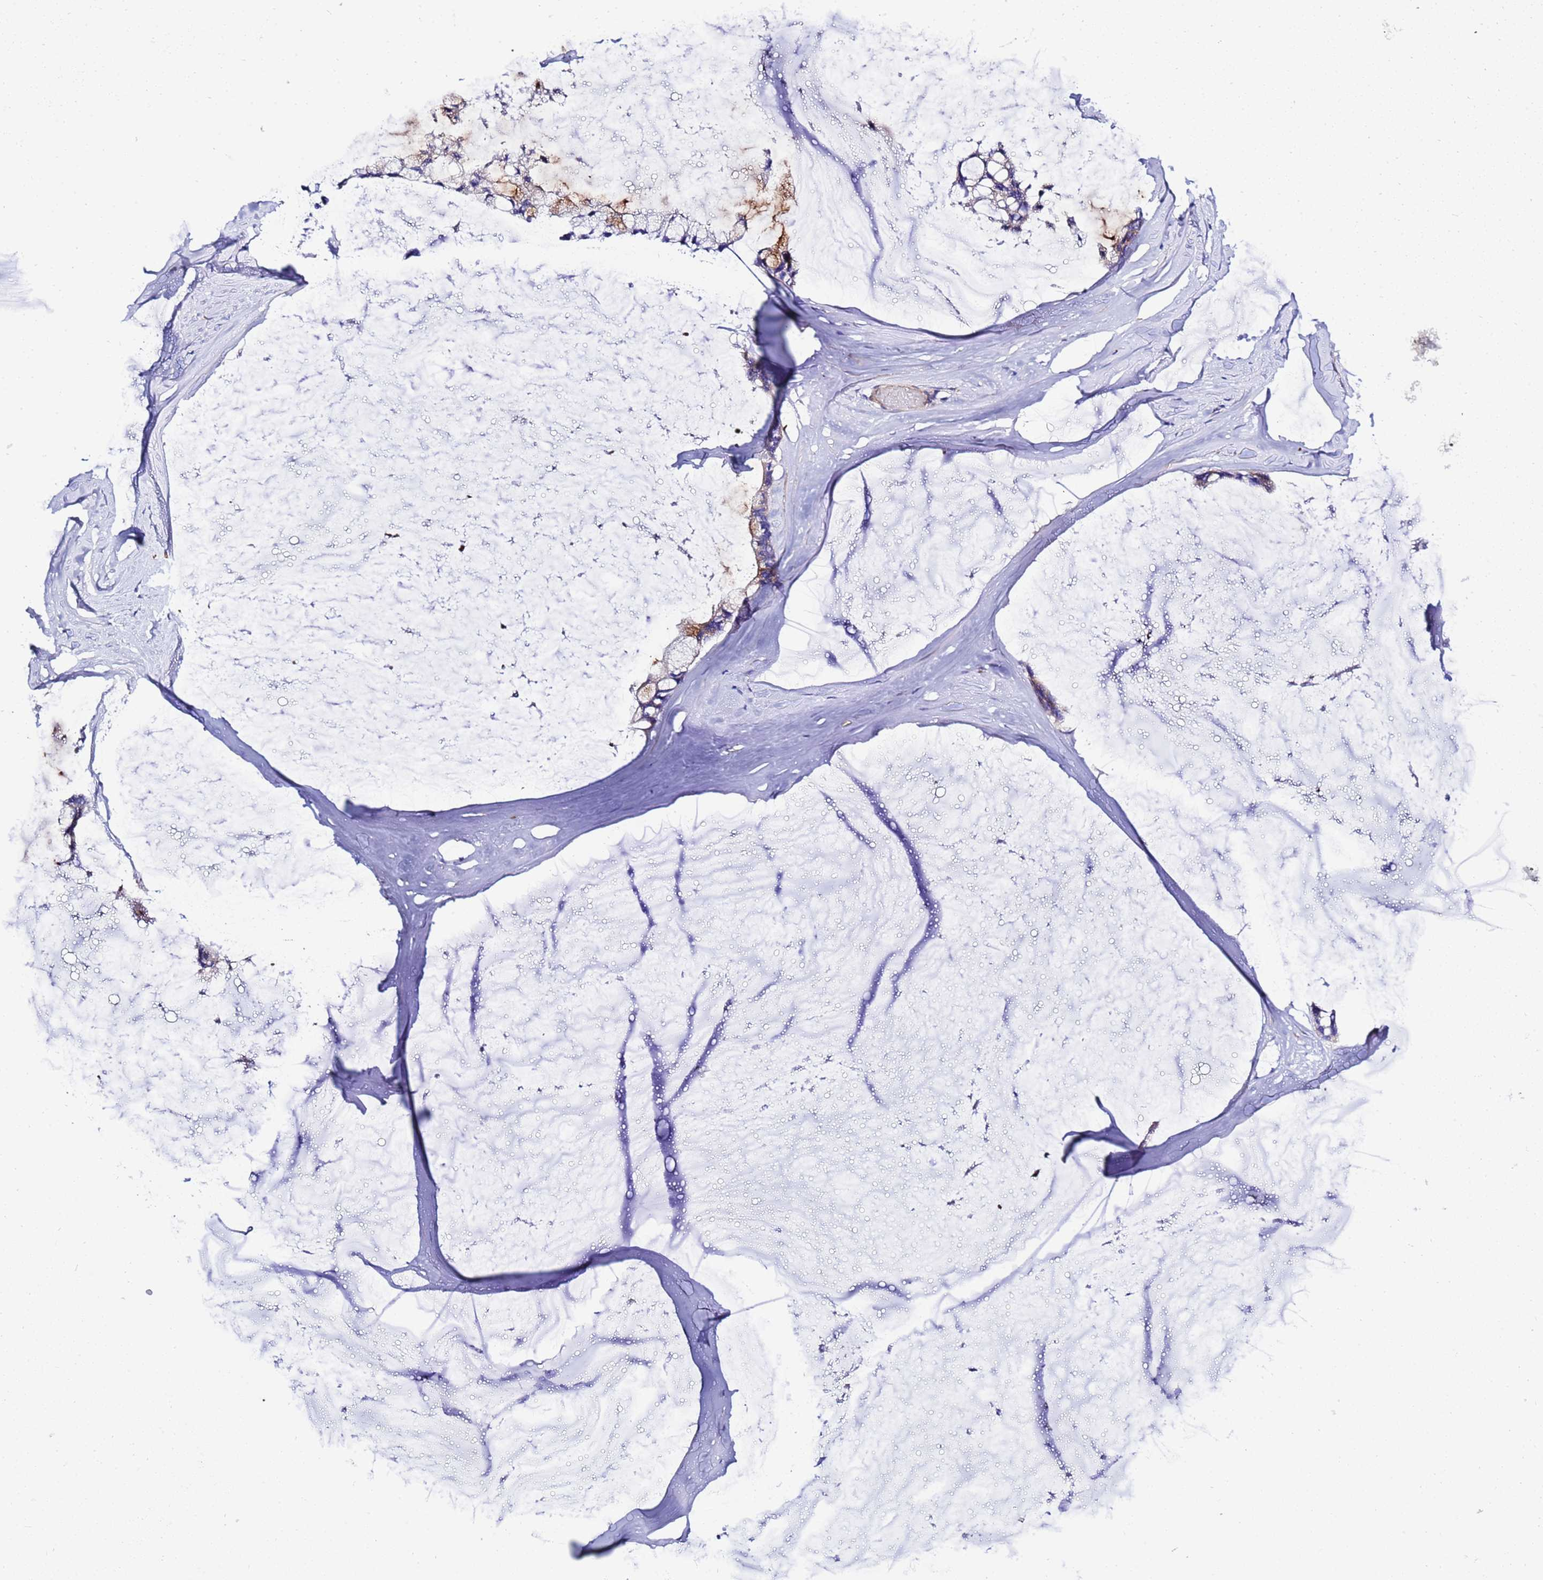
{"staining": {"intensity": "weak", "quantity": "25%-75%", "location": "cytoplasmic/membranous"}, "tissue": "ovarian cancer", "cell_type": "Tumor cells", "image_type": "cancer", "snomed": [{"axis": "morphology", "description": "Cystadenocarcinoma, mucinous, NOS"}, {"axis": "topography", "description": "Ovary"}], "caption": "Mucinous cystadenocarcinoma (ovarian) stained with IHC shows weak cytoplasmic/membranous expression in approximately 25%-75% of tumor cells.", "gene": "KICS2", "patient": {"sex": "female", "age": 39}}